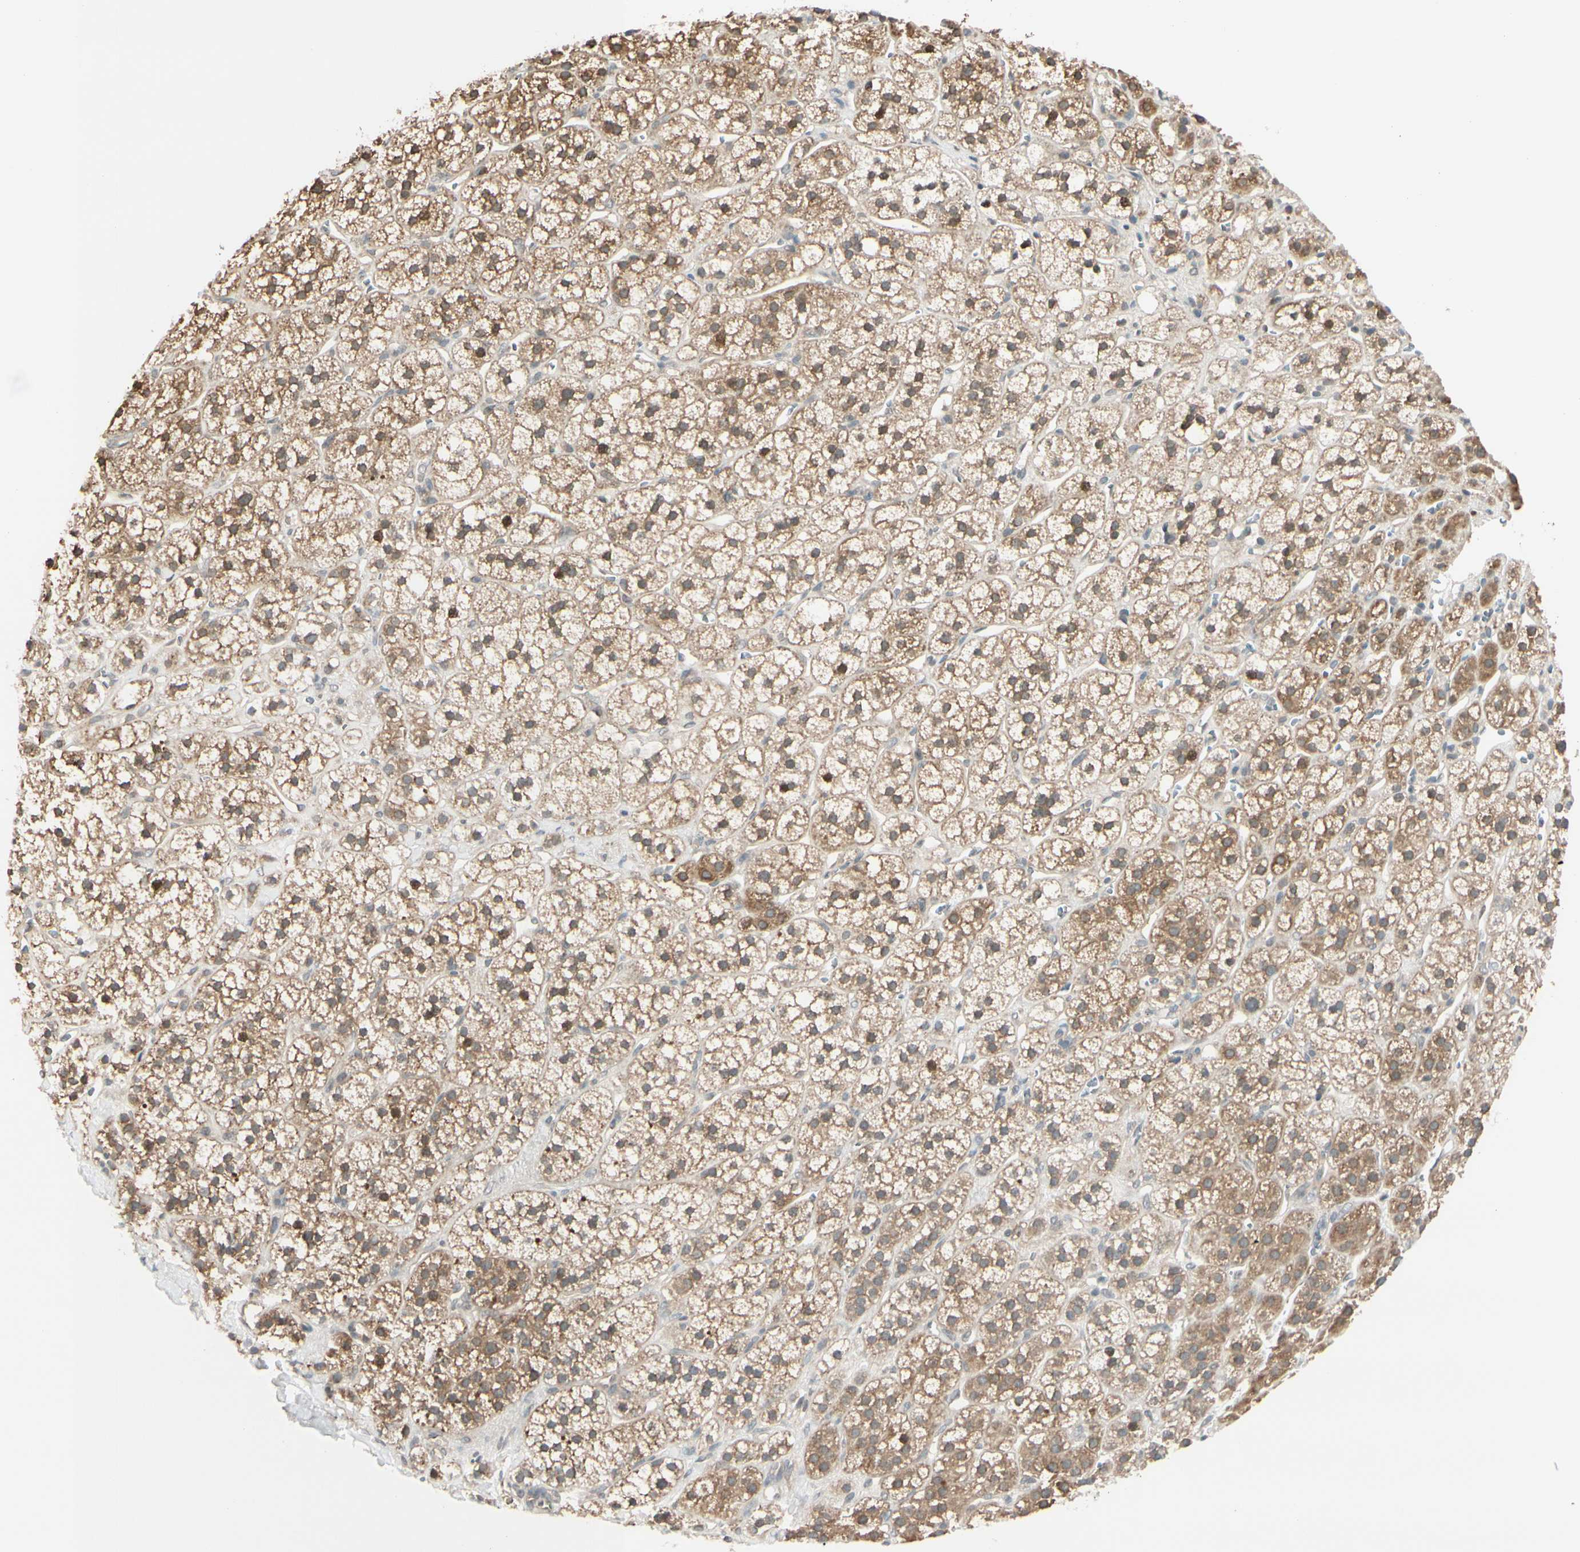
{"staining": {"intensity": "moderate", "quantity": "25%-75%", "location": "cytoplasmic/membranous"}, "tissue": "adrenal gland", "cell_type": "Glandular cells", "image_type": "normal", "snomed": [{"axis": "morphology", "description": "Normal tissue, NOS"}, {"axis": "topography", "description": "Adrenal gland"}], "caption": "DAB immunohistochemical staining of unremarkable human adrenal gland exhibits moderate cytoplasmic/membranous protein staining in approximately 25%-75% of glandular cells.", "gene": "FGF10", "patient": {"sex": "male", "age": 56}}